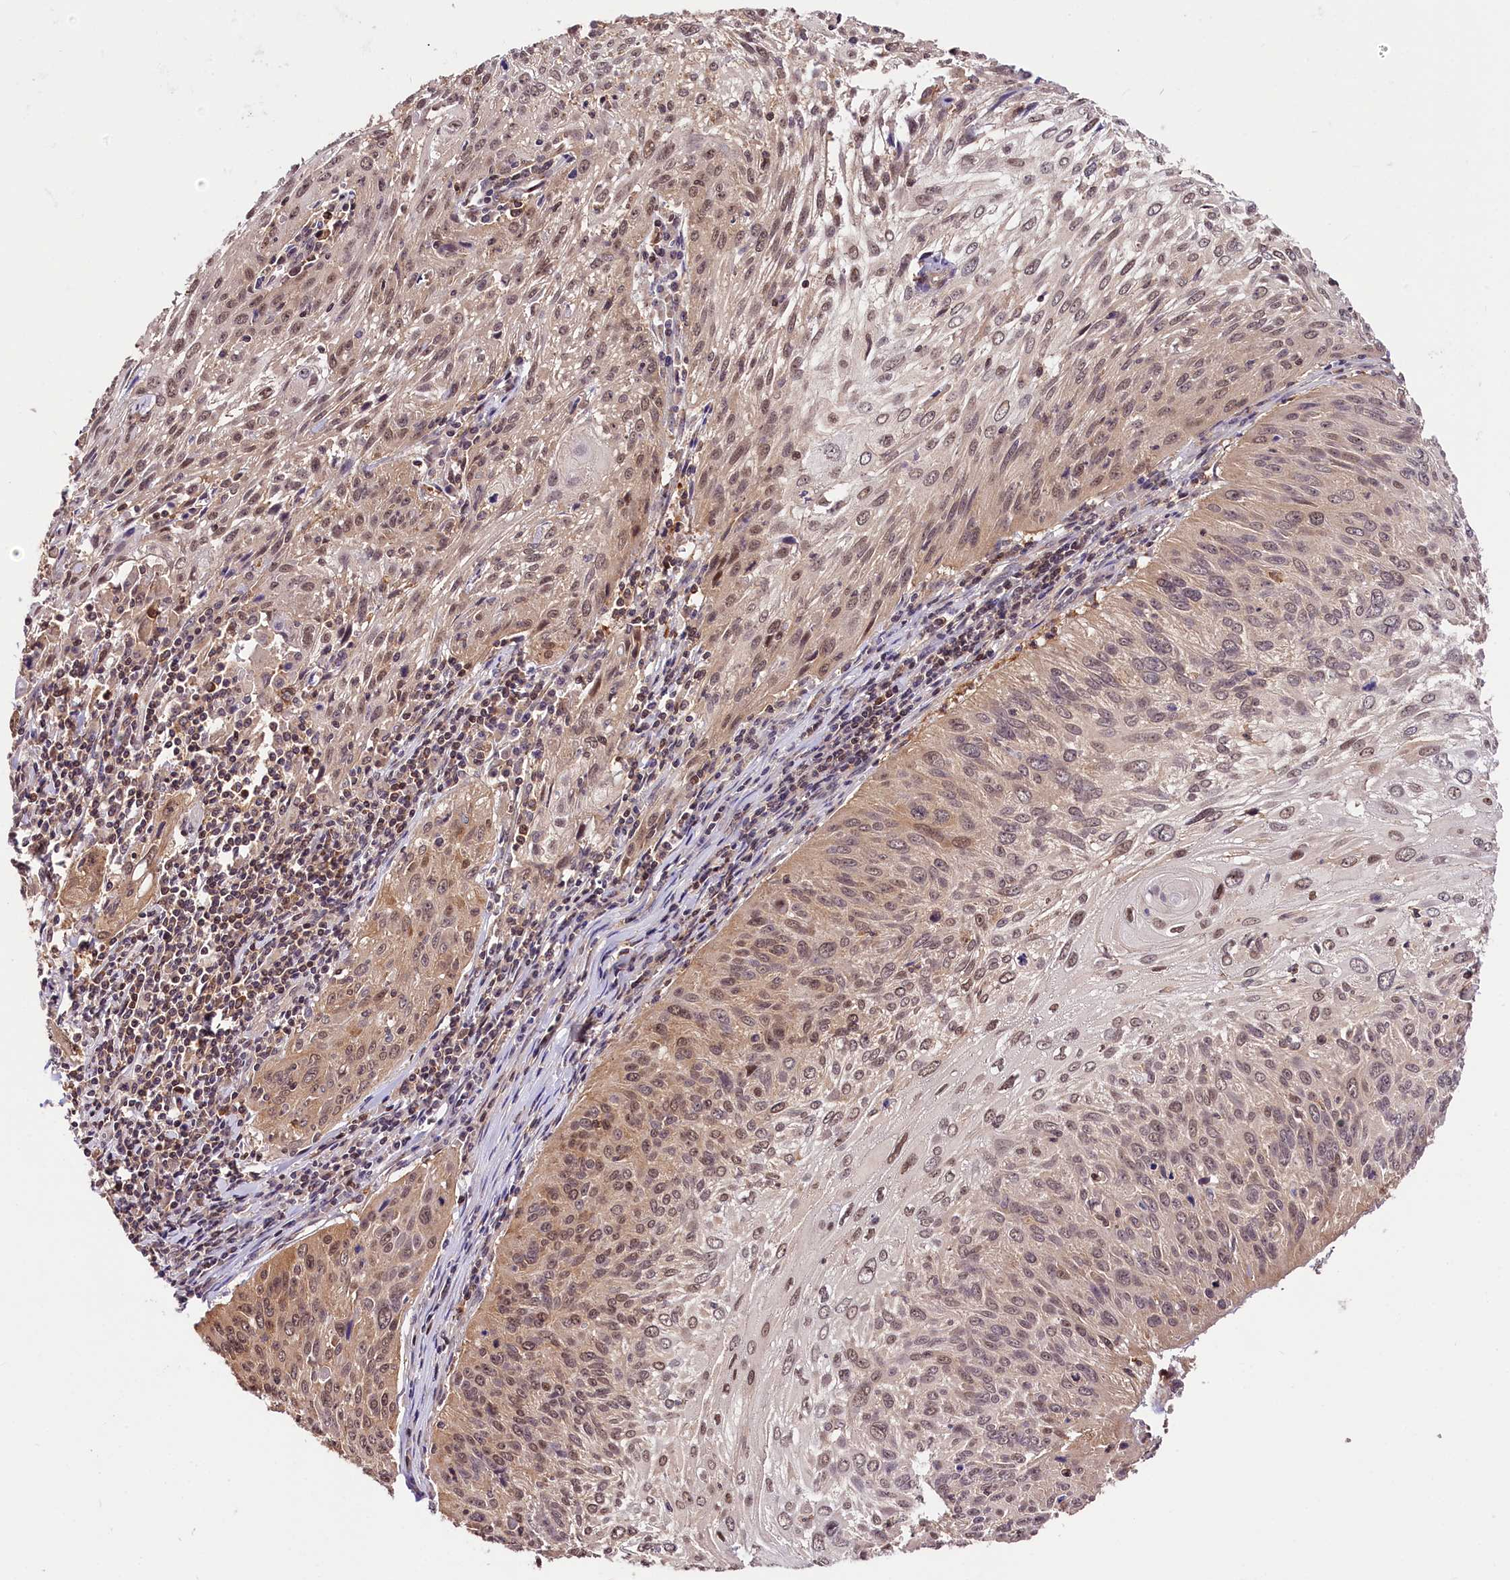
{"staining": {"intensity": "weak", "quantity": "25%-75%", "location": "cytoplasmic/membranous,nuclear"}, "tissue": "cervical cancer", "cell_type": "Tumor cells", "image_type": "cancer", "snomed": [{"axis": "morphology", "description": "Squamous cell carcinoma, NOS"}, {"axis": "topography", "description": "Cervix"}], "caption": "DAB immunohistochemical staining of squamous cell carcinoma (cervical) shows weak cytoplasmic/membranous and nuclear protein positivity in about 25%-75% of tumor cells. (DAB (3,3'-diaminobenzidine) = brown stain, brightfield microscopy at high magnification).", "gene": "CHORDC1", "patient": {"sex": "female", "age": 51}}